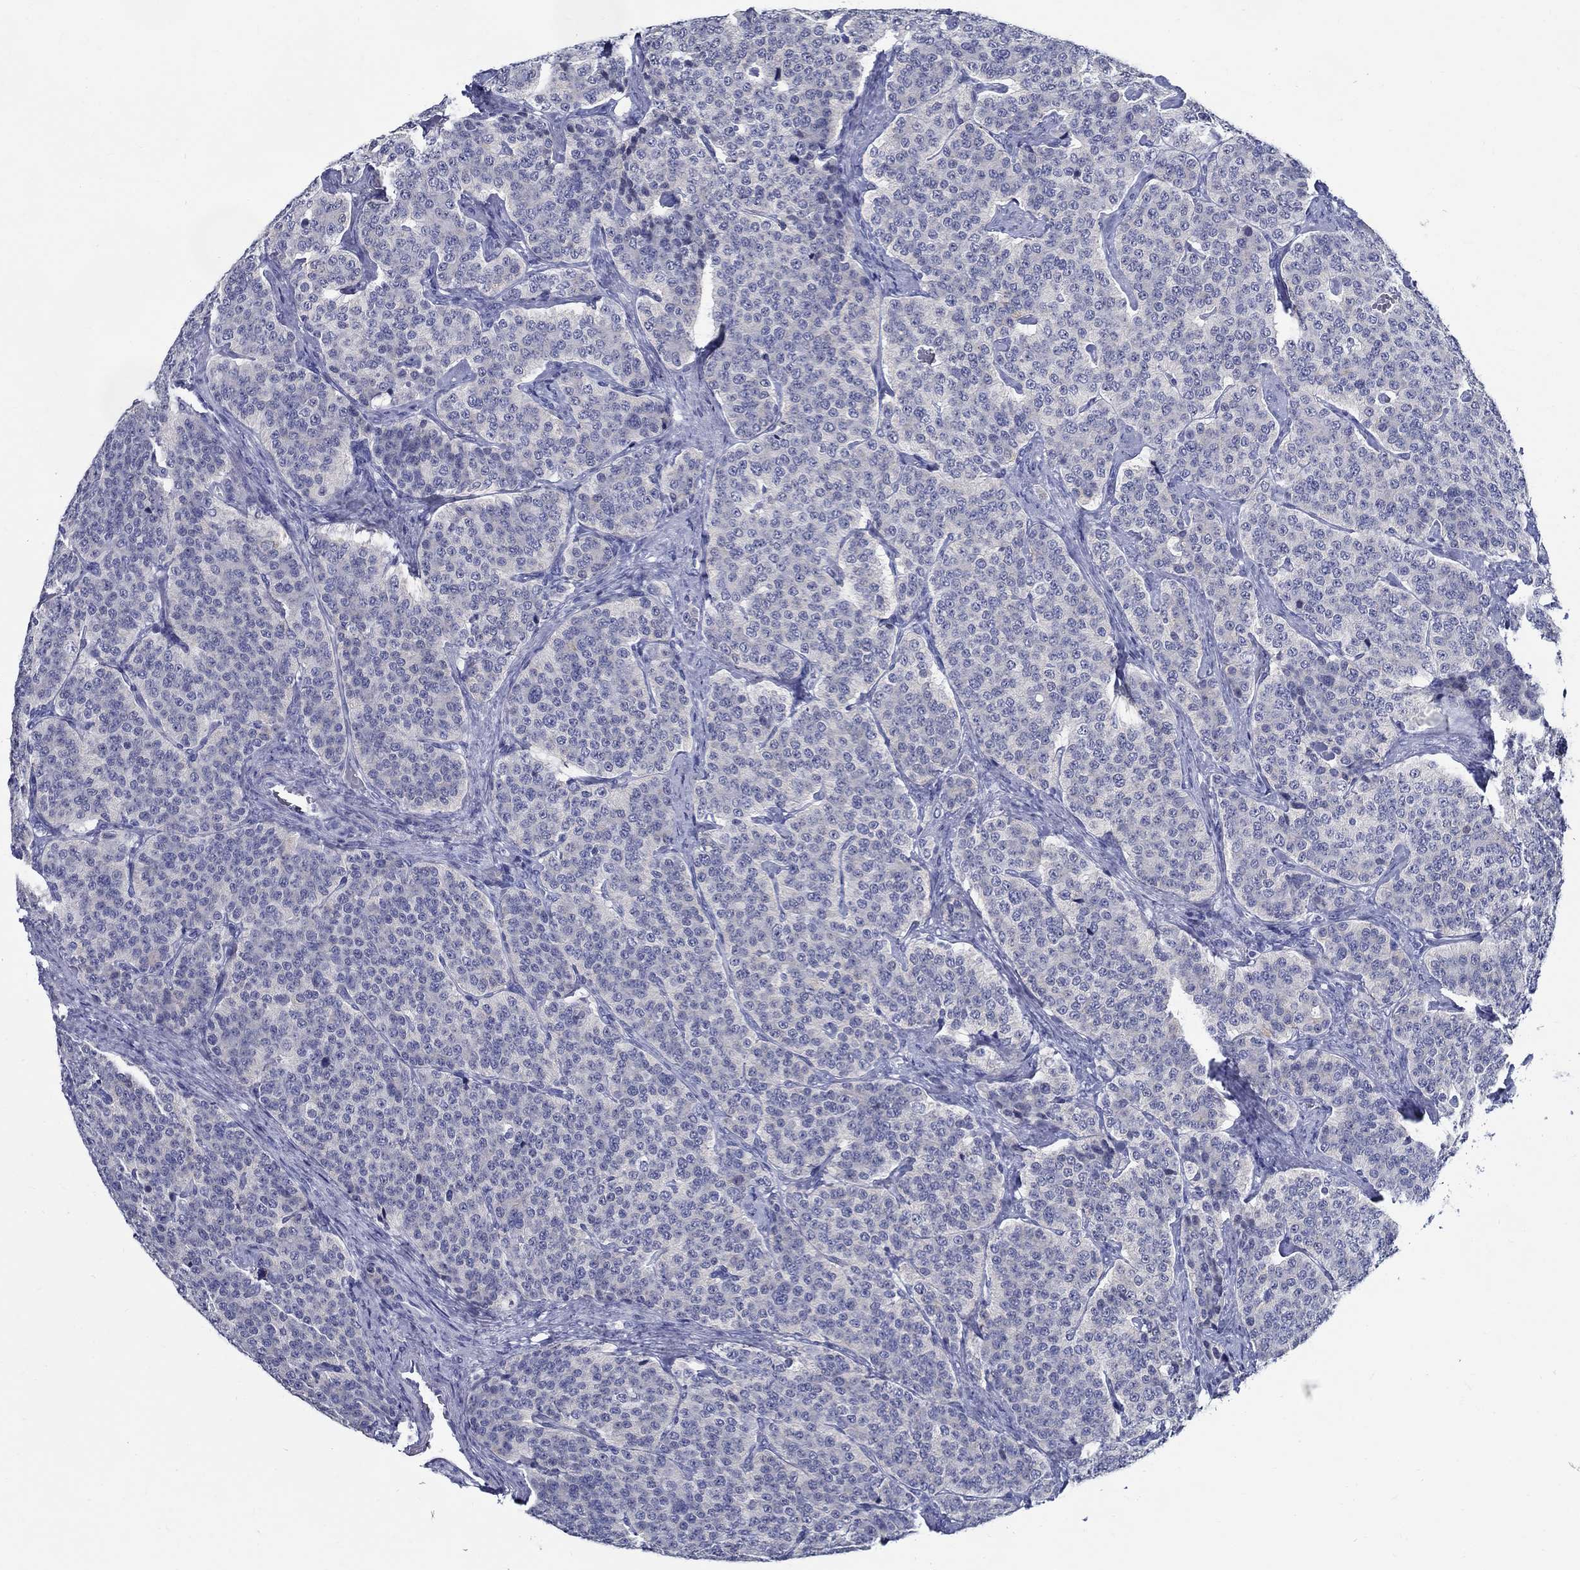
{"staining": {"intensity": "negative", "quantity": "none", "location": "none"}, "tissue": "carcinoid", "cell_type": "Tumor cells", "image_type": "cancer", "snomed": [{"axis": "morphology", "description": "Carcinoid, malignant, NOS"}, {"axis": "topography", "description": "Small intestine"}], "caption": "High power microscopy histopathology image of an immunohistochemistry (IHC) image of carcinoid, revealing no significant staining in tumor cells.", "gene": "BSPRY", "patient": {"sex": "female", "age": 58}}